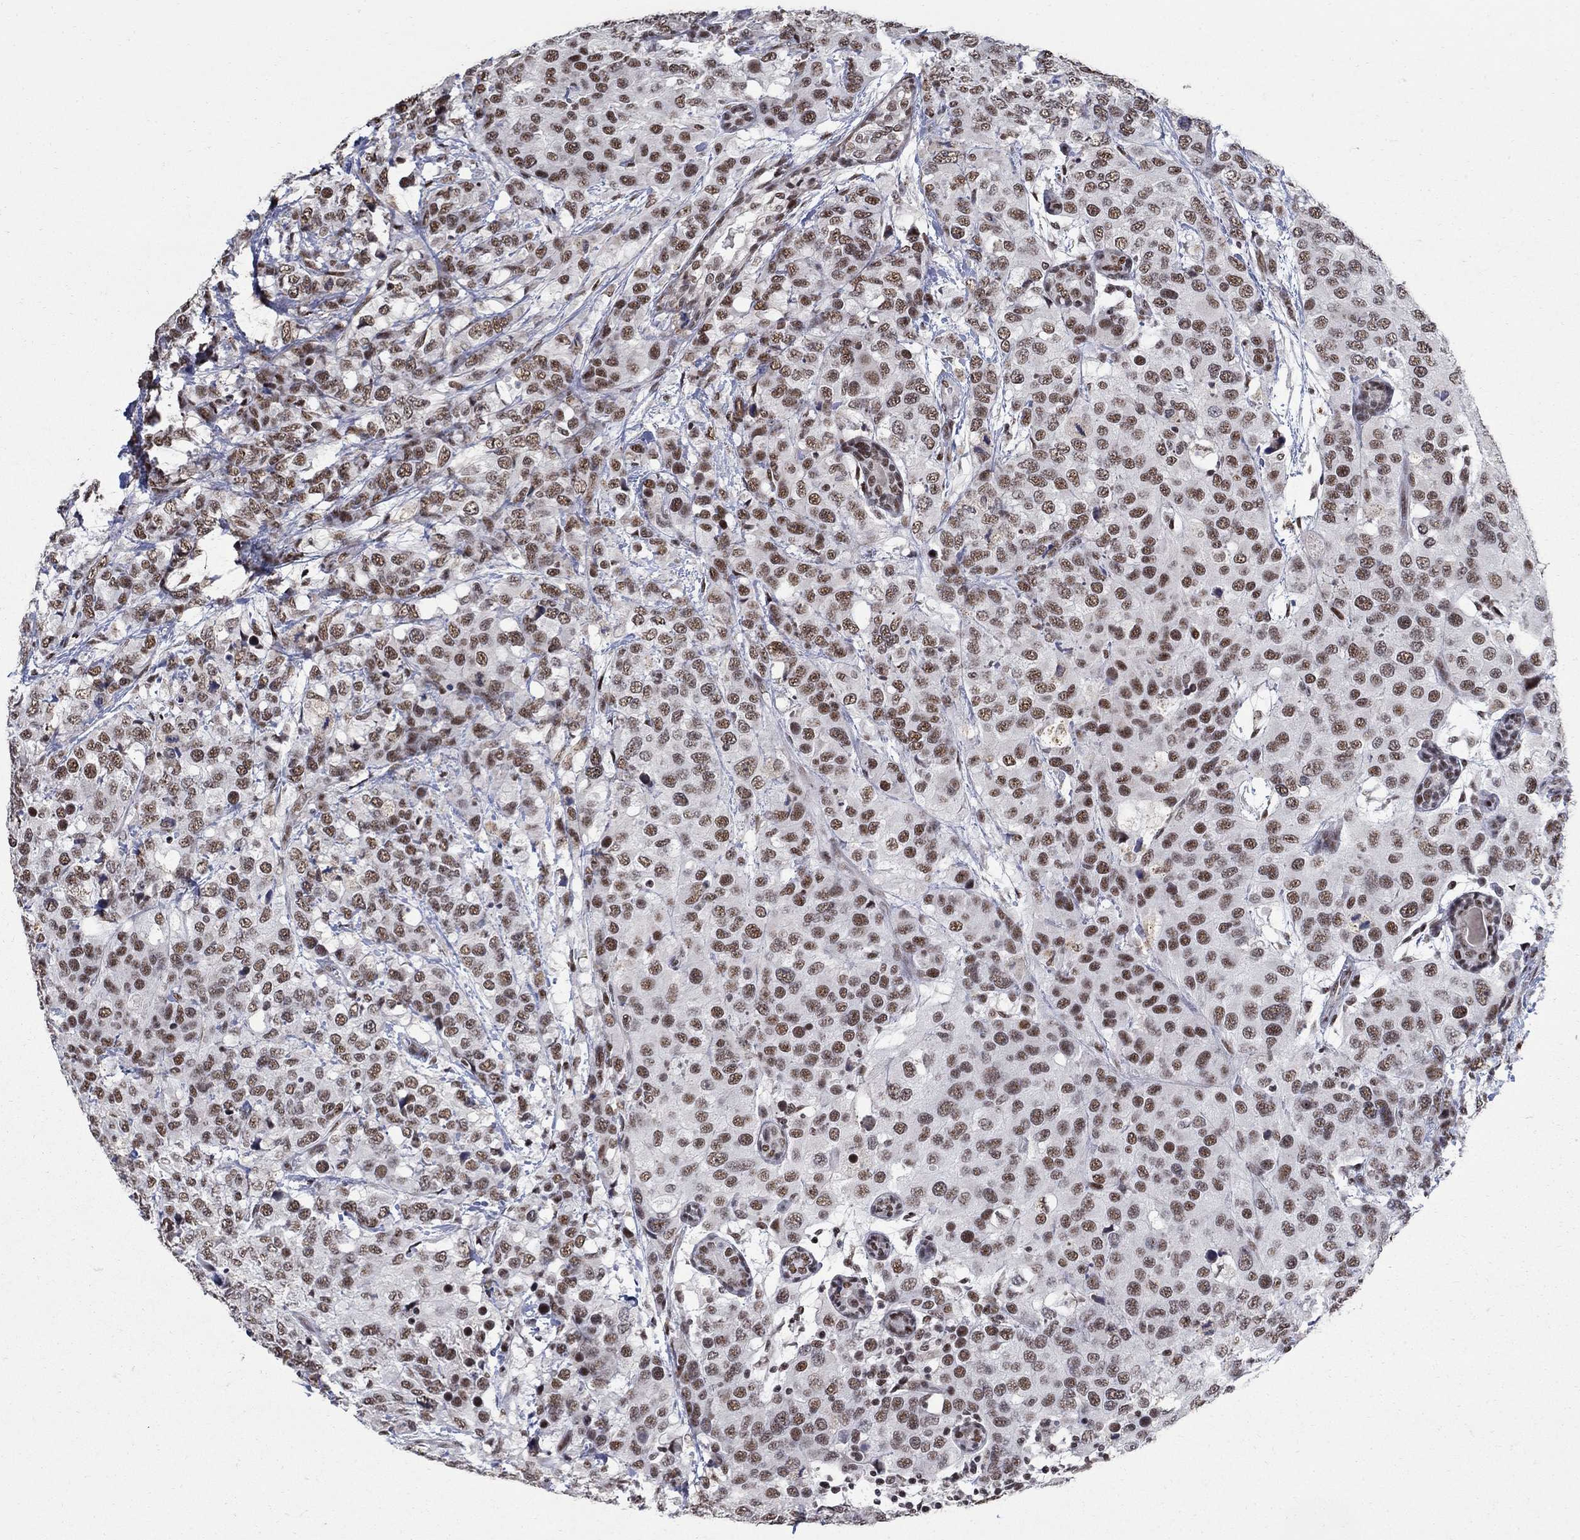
{"staining": {"intensity": "moderate", "quantity": ">75%", "location": "nuclear"}, "tissue": "breast cancer", "cell_type": "Tumor cells", "image_type": "cancer", "snomed": [{"axis": "morphology", "description": "Lobular carcinoma"}, {"axis": "topography", "description": "Breast"}], "caption": "The histopathology image exhibits a brown stain indicating the presence of a protein in the nuclear of tumor cells in lobular carcinoma (breast).", "gene": "PNISR", "patient": {"sex": "female", "age": 59}}